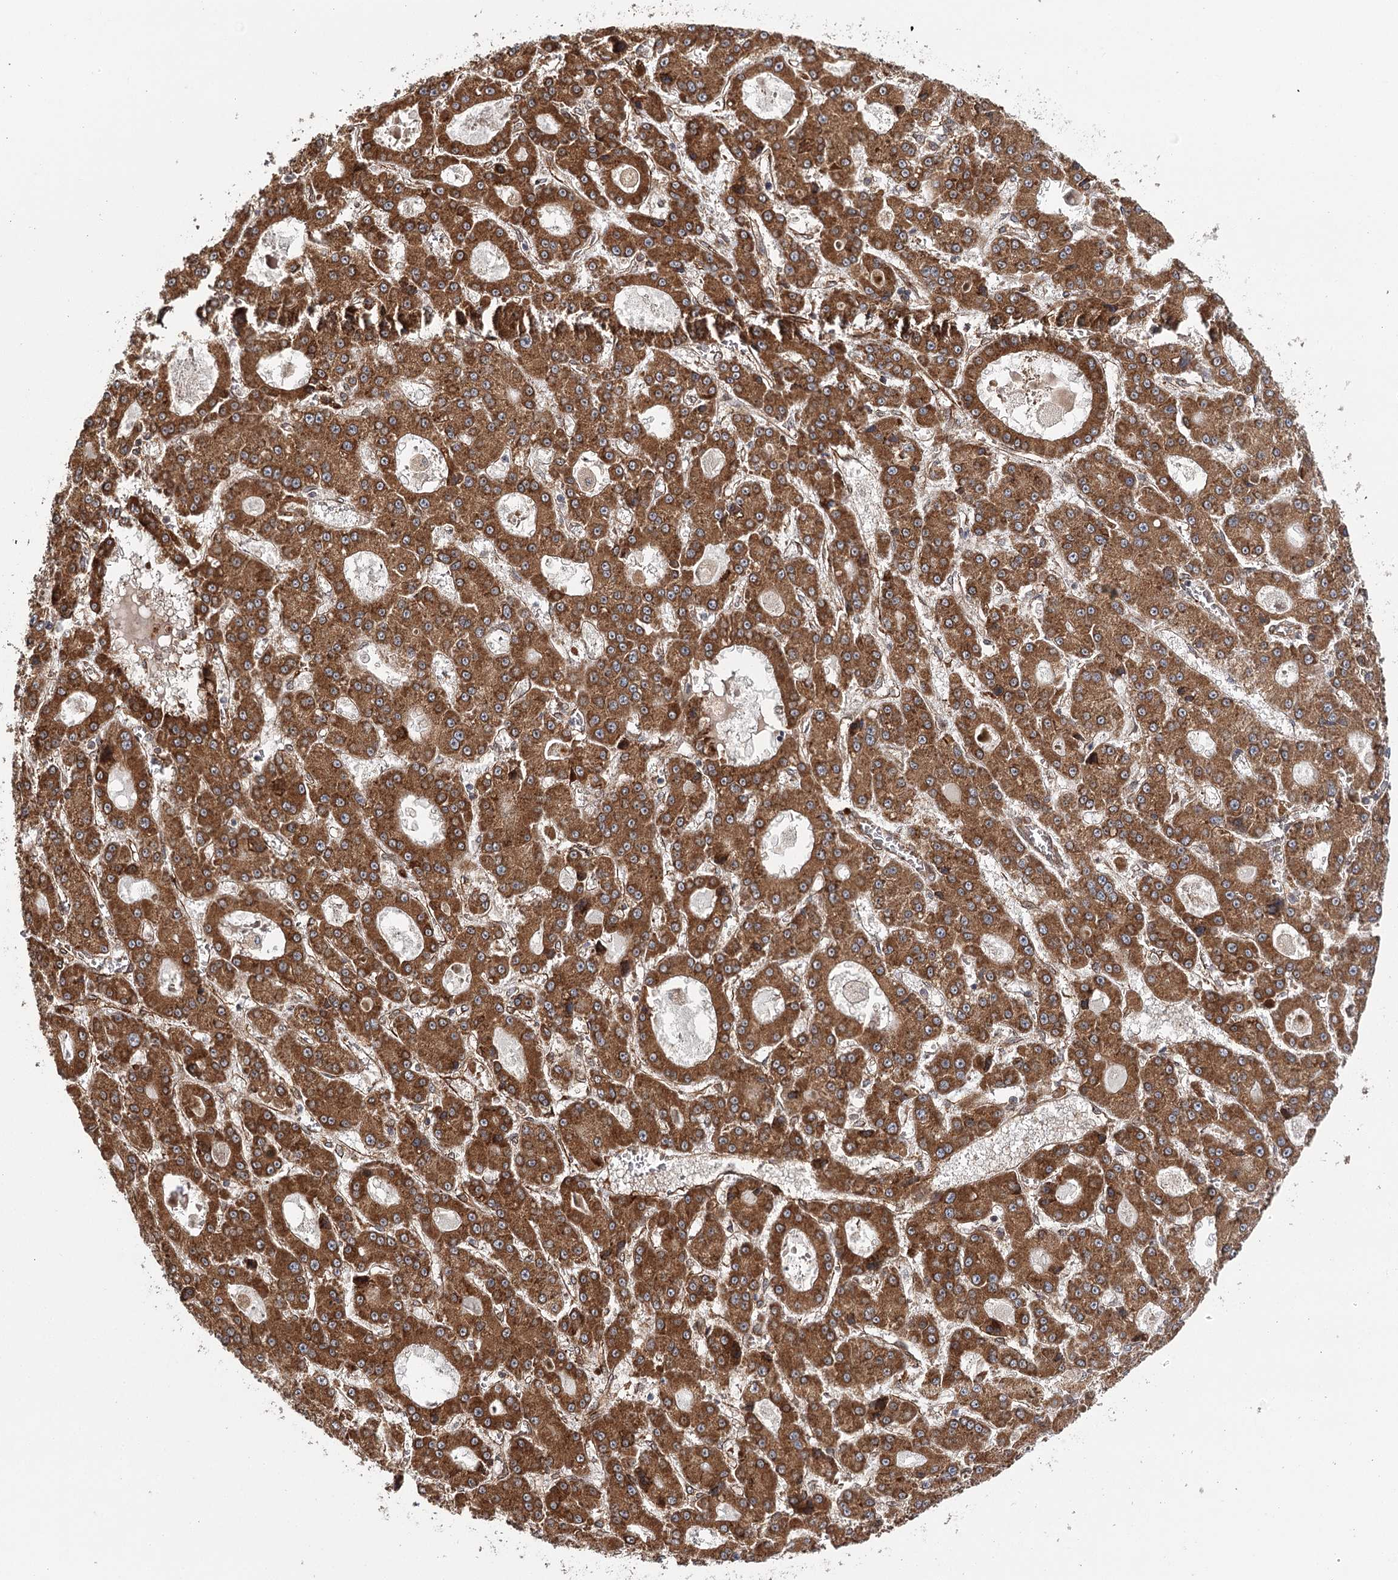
{"staining": {"intensity": "strong", "quantity": ">75%", "location": "cytoplasmic/membranous"}, "tissue": "liver cancer", "cell_type": "Tumor cells", "image_type": "cancer", "snomed": [{"axis": "morphology", "description": "Carcinoma, Hepatocellular, NOS"}, {"axis": "topography", "description": "Liver"}], "caption": "This photomicrograph exhibits immunohistochemistry (IHC) staining of liver cancer (hepatocellular carcinoma), with high strong cytoplasmic/membranous expression in approximately >75% of tumor cells.", "gene": "MKNK1", "patient": {"sex": "male", "age": 70}}